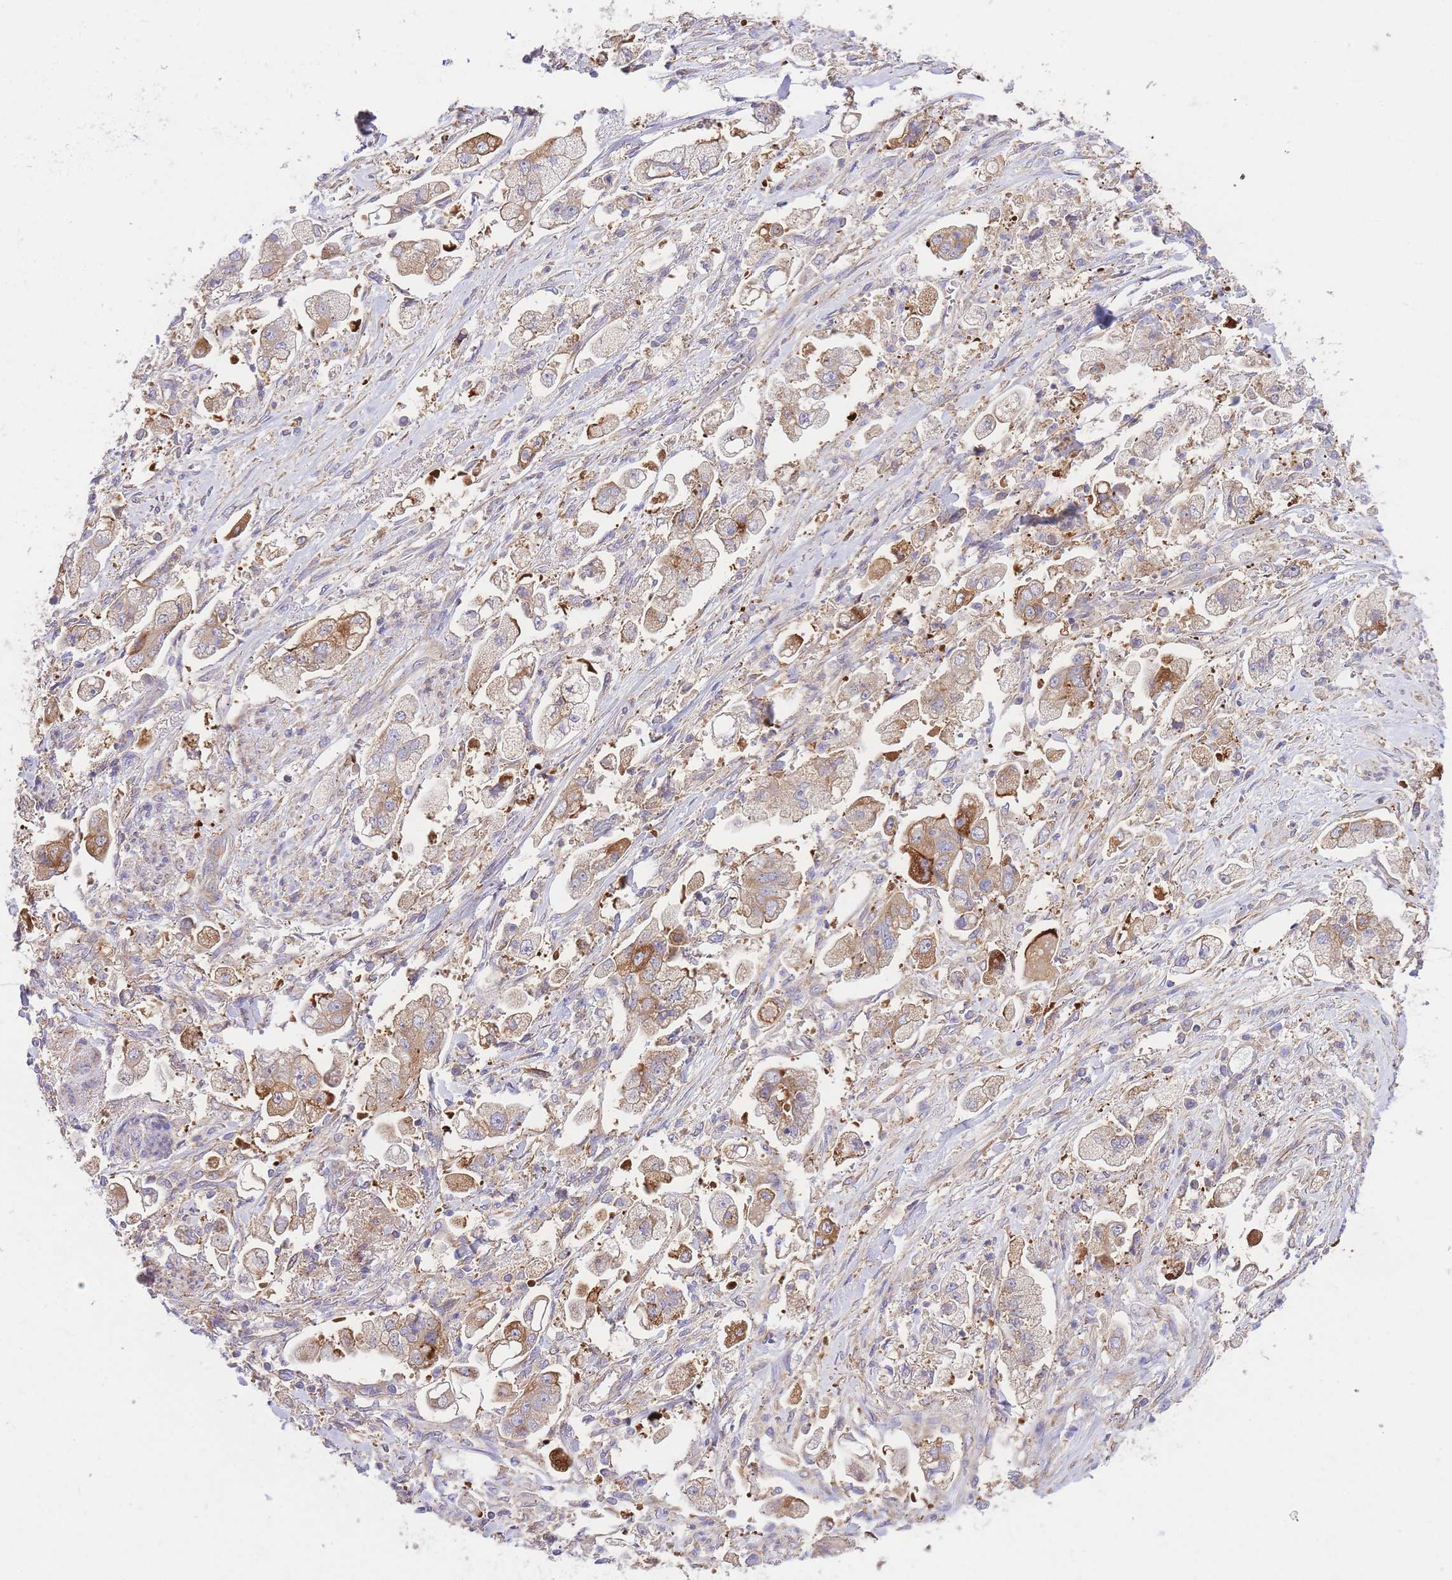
{"staining": {"intensity": "moderate", "quantity": "25%-75%", "location": "cytoplasmic/membranous"}, "tissue": "stomach cancer", "cell_type": "Tumor cells", "image_type": "cancer", "snomed": [{"axis": "morphology", "description": "Adenocarcinoma, NOS"}, {"axis": "topography", "description": "Stomach"}], "caption": "DAB immunohistochemical staining of stomach cancer shows moderate cytoplasmic/membranous protein expression in approximately 25%-75% of tumor cells.", "gene": "INSYN2B", "patient": {"sex": "male", "age": 62}}